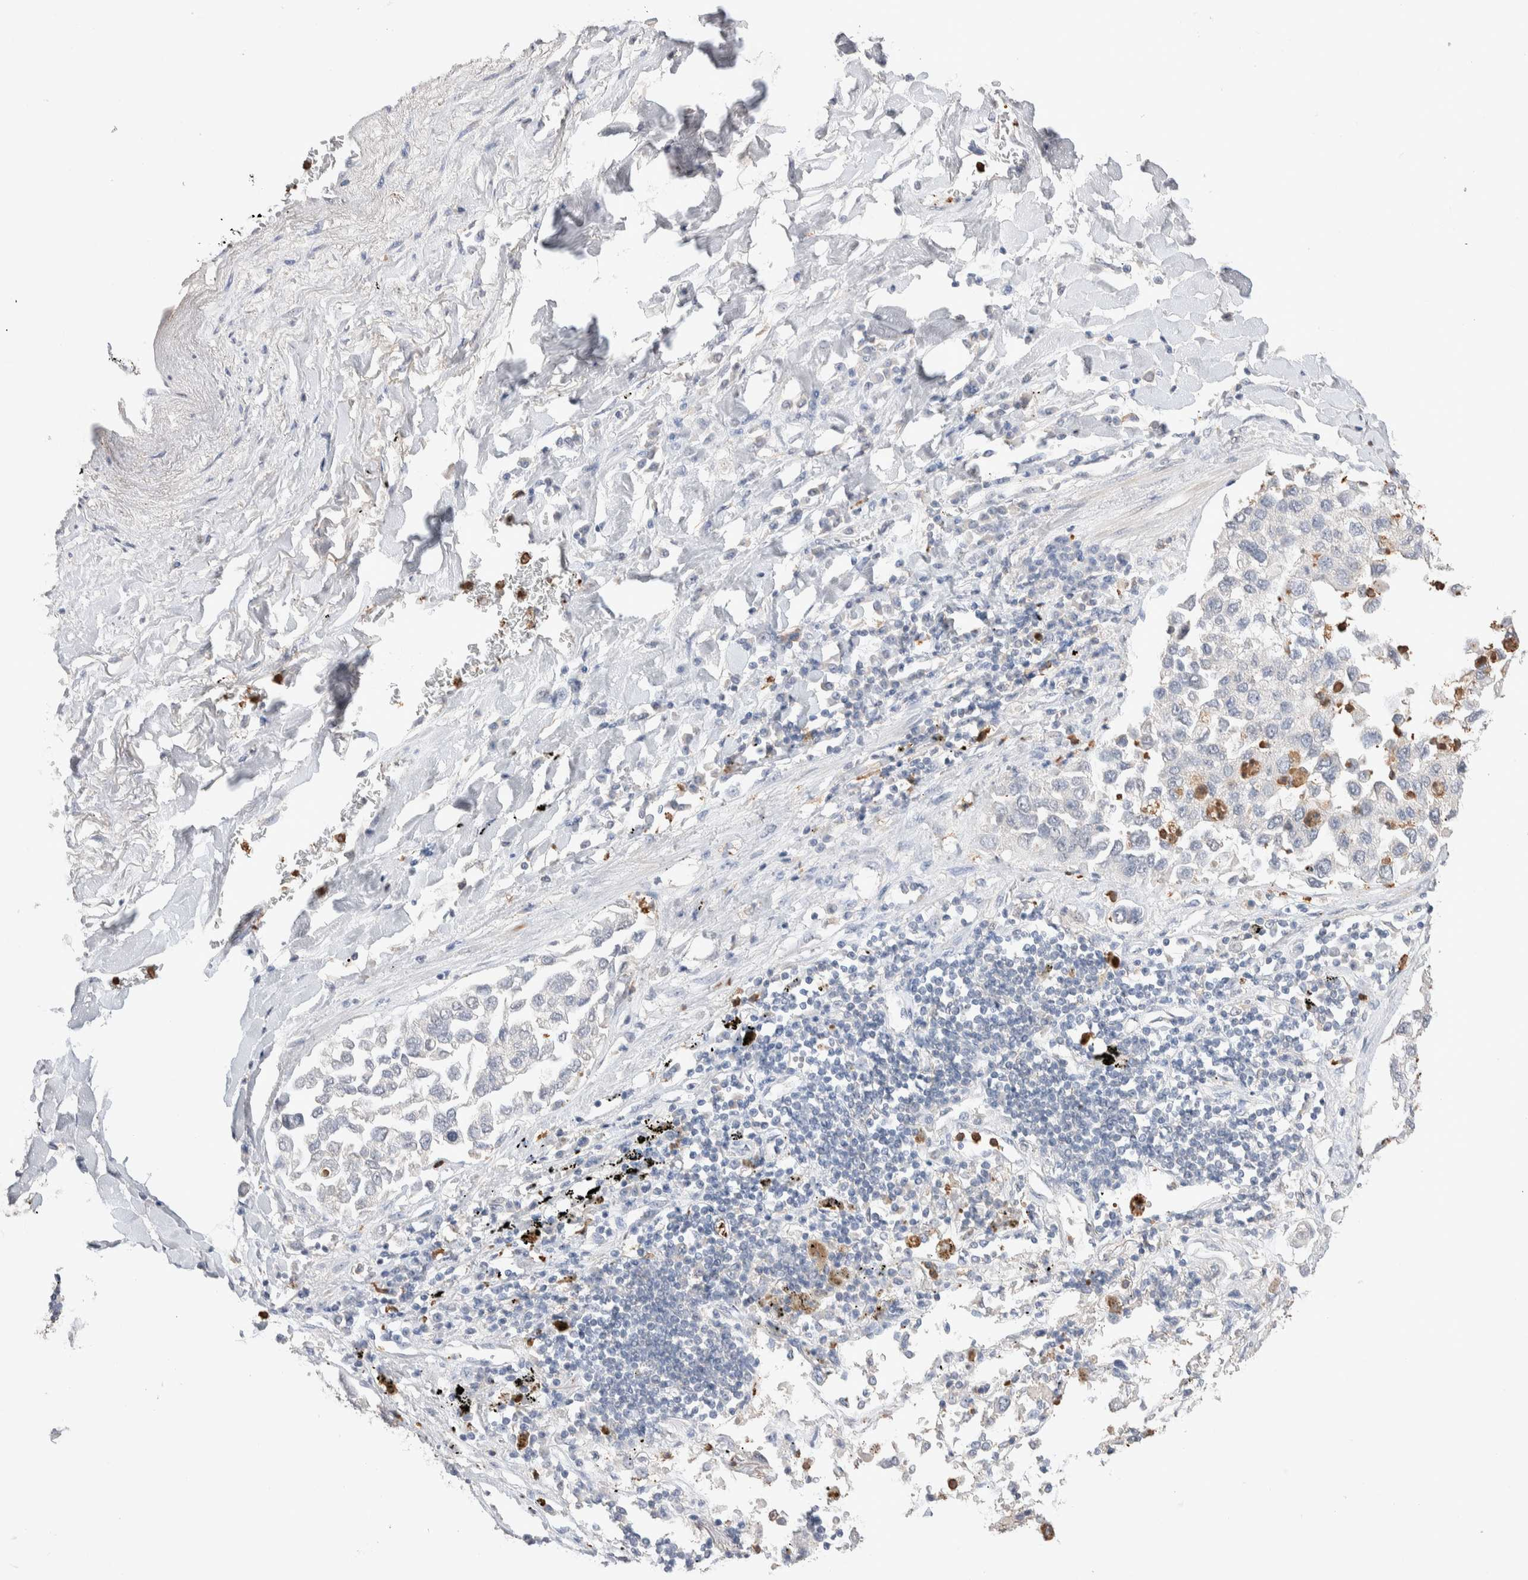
{"staining": {"intensity": "negative", "quantity": "none", "location": "none"}, "tissue": "lung cancer", "cell_type": "Tumor cells", "image_type": "cancer", "snomed": [{"axis": "morphology", "description": "Inflammation, NOS"}, {"axis": "morphology", "description": "Adenocarcinoma, NOS"}, {"axis": "topography", "description": "Lung"}], "caption": "Histopathology image shows no significant protein expression in tumor cells of adenocarcinoma (lung).", "gene": "FFAR2", "patient": {"sex": "male", "age": 63}}